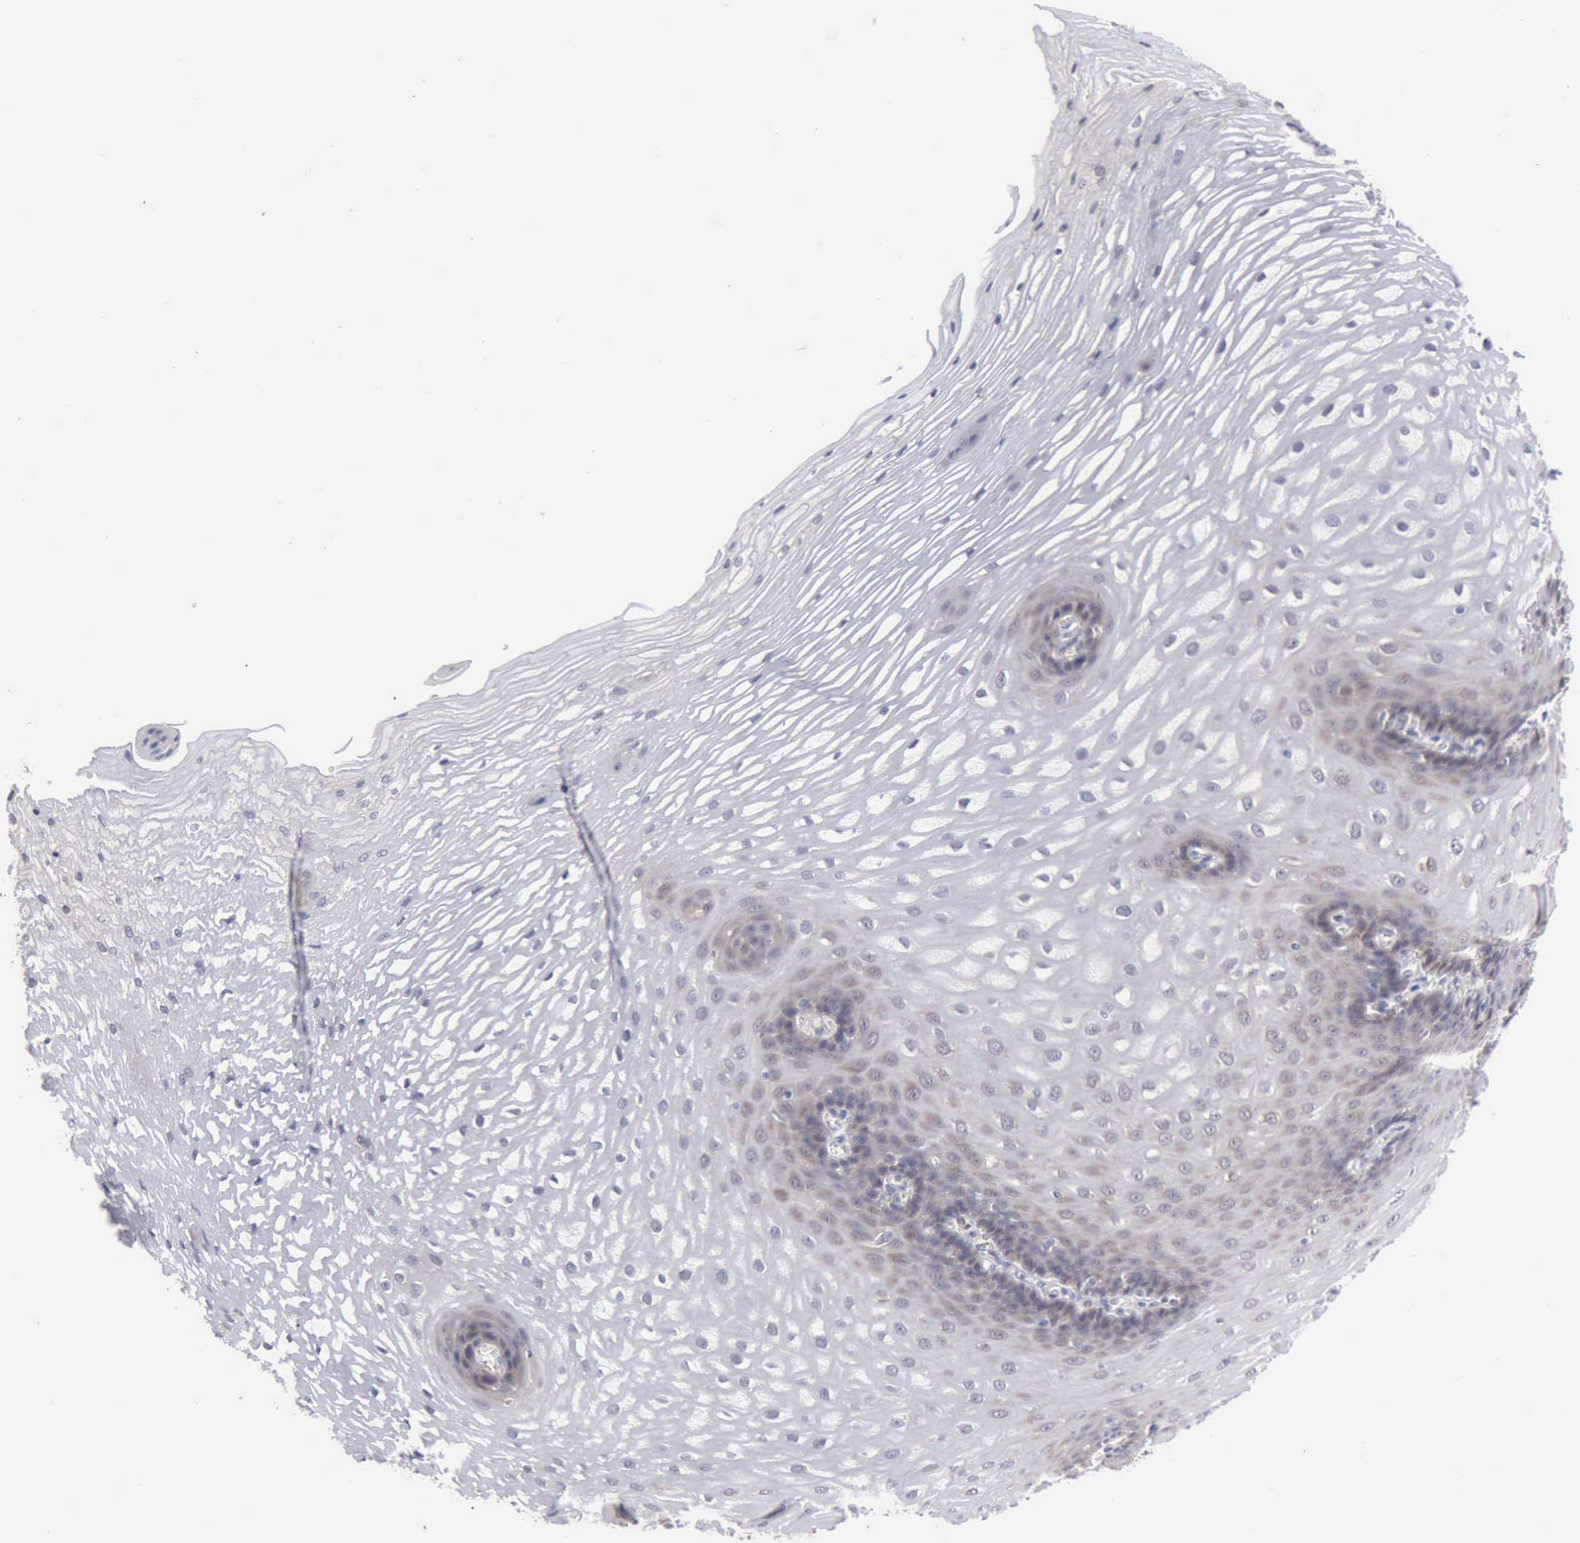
{"staining": {"intensity": "weak", "quantity": "<25%", "location": "cytoplasmic/membranous,nuclear"}, "tissue": "esophagus", "cell_type": "Squamous epithelial cells", "image_type": "normal", "snomed": [{"axis": "morphology", "description": "Normal tissue, NOS"}, {"axis": "morphology", "description": "Adenocarcinoma, NOS"}, {"axis": "topography", "description": "Esophagus"}, {"axis": "topography", "description": "Stomach"}], "caption": "Normal esophagus was stained to show a protein in brown. There is no significant expression in squamous epithelial cells.", "gene": "PTGR2", "patient": {"sex": "male", "age": 62}}